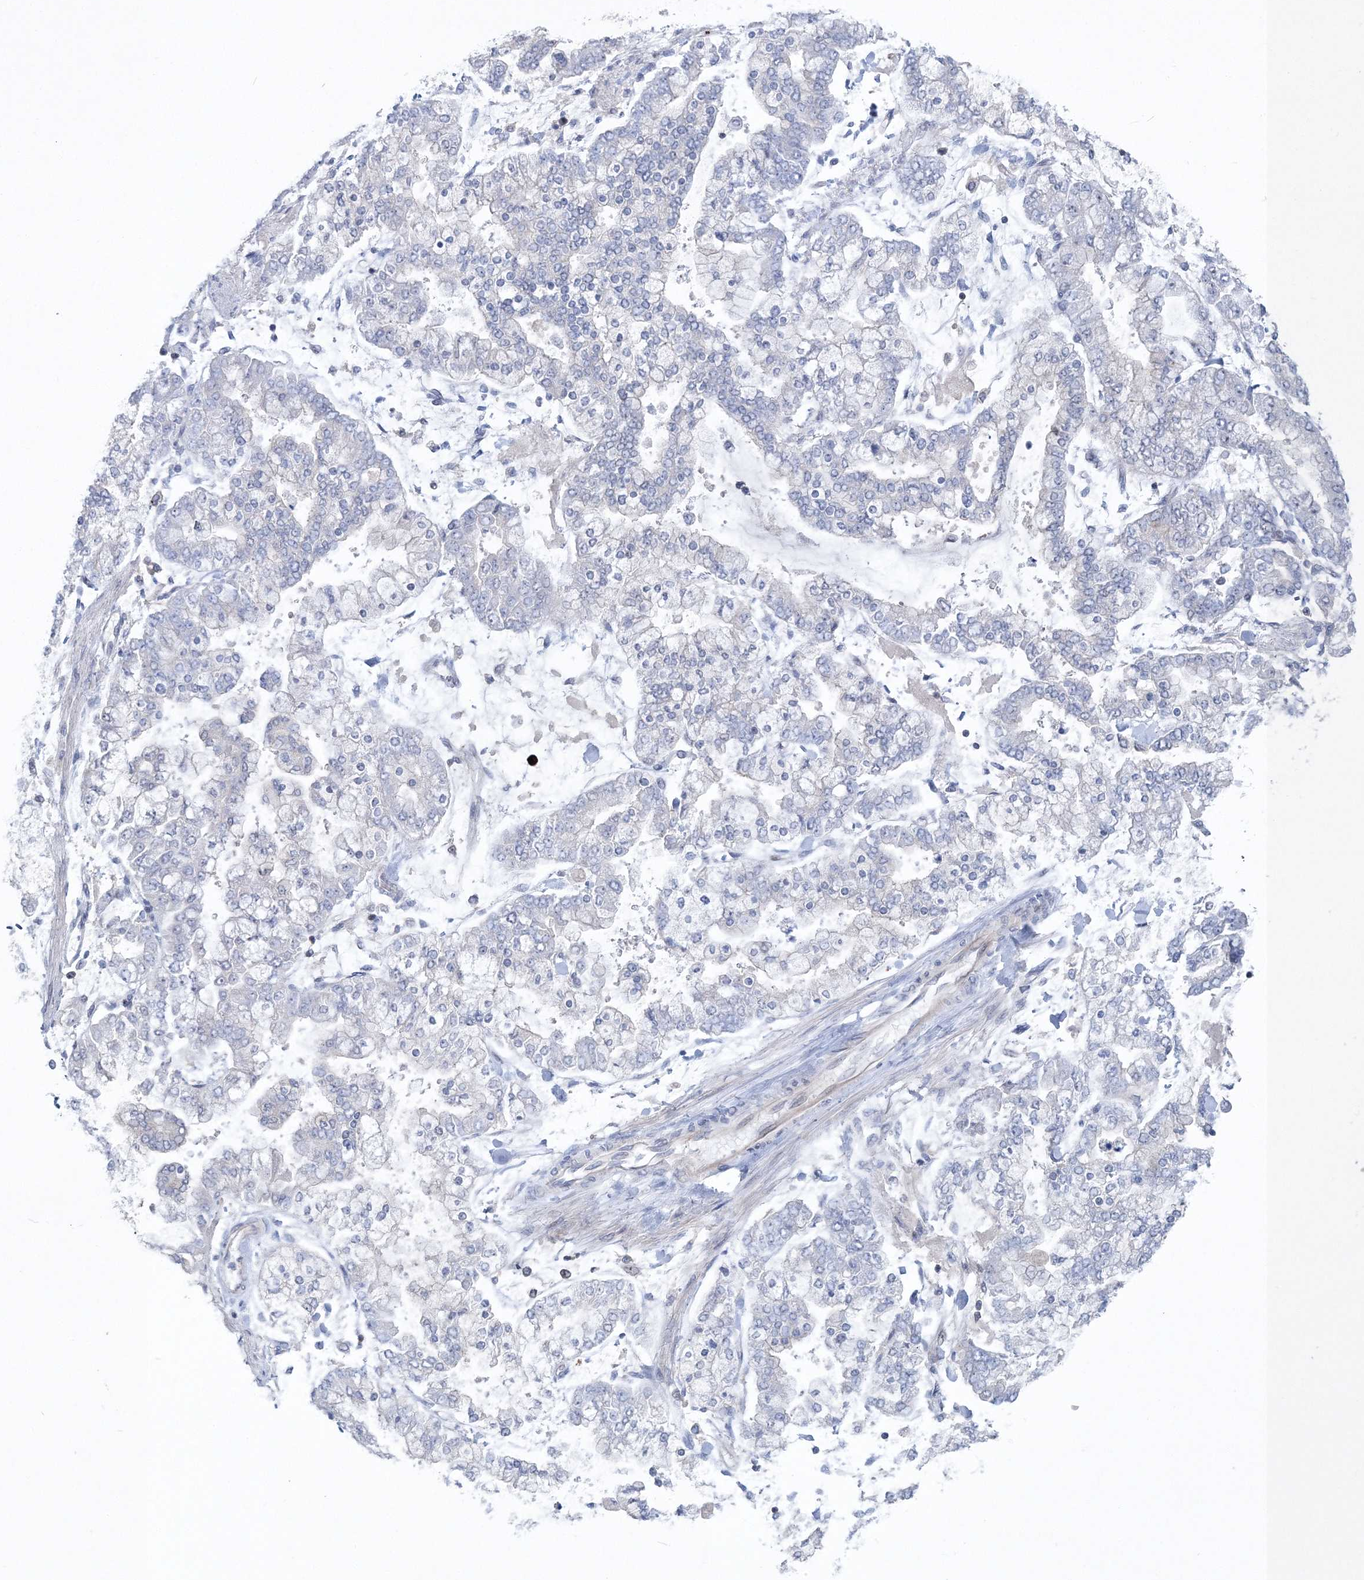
{"staining": {"intensity": "negative", "quantity": "none", "location": "none"}, "tissue": "stomach cancer", "cell_type": "Tumor cells", "image_type": "cancer", "snomed": [{"axis": "morphology", "description": "Normal tissue, NOS"}, {"axis": "morphology", "description": "Adenocarcinoma, NOS"}, {"axis": "topography", "description": "Stomach, upper"}, {"axis": "topography", "description": "Stomach"}], "caption": "Immunohistochemical staining of stomach adenocarcinoma displays no significant expression in tumor cells. (DAB (3,3'-diaminobenzidine) immunohistochemistry (IHC) visualized using brightfield microscopy, high magnification).", "gene": "PDS5A", "patient": {"sex": "male", "age": 76}}